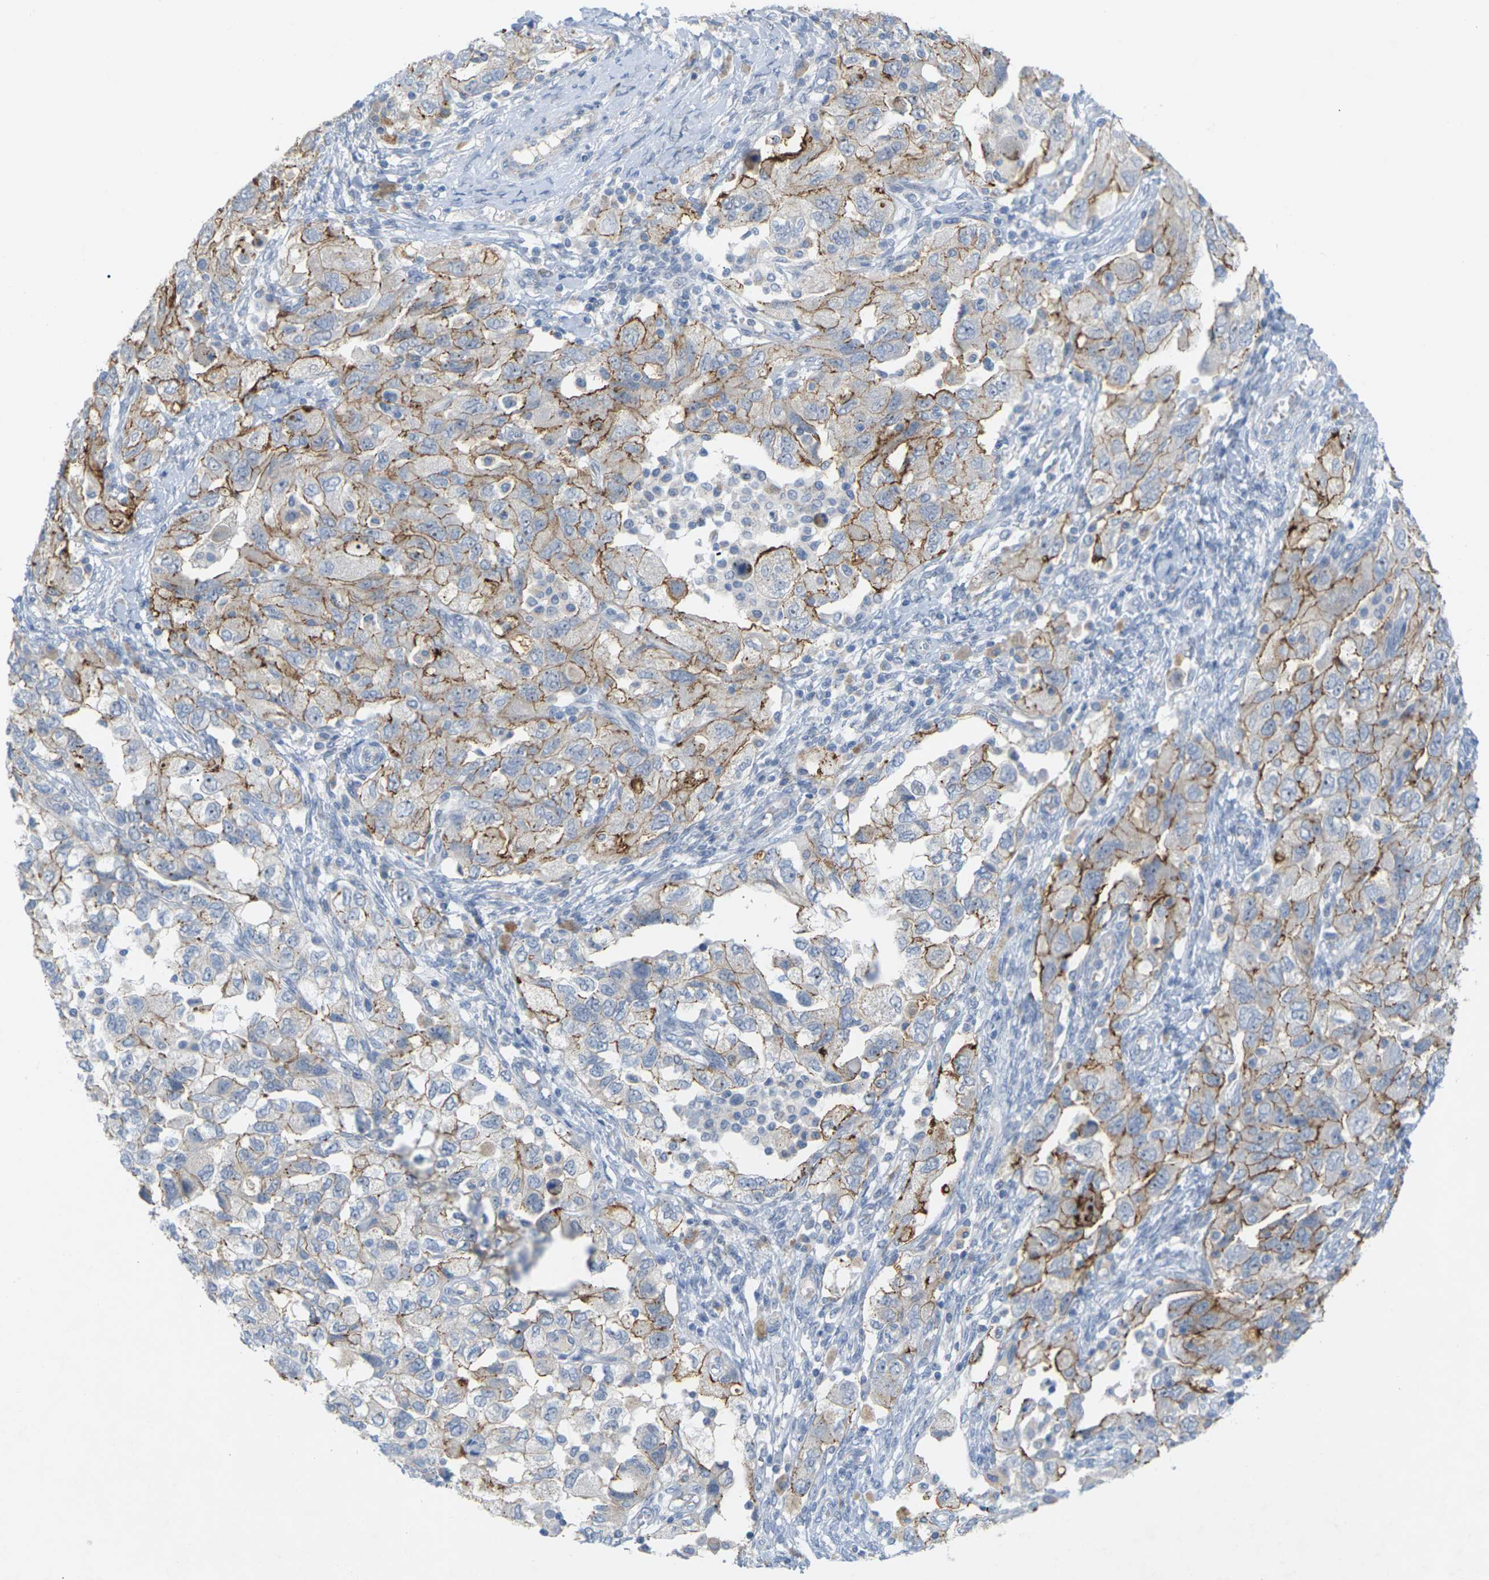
{"staining": {"intensity": "moderate", "quantity": "25%-75%", "location": "cytoplasmic/membranous"}, "tissue": "ovarian cancer", "cell_type": "Tumor cells", "image_type": "cancer", "snomed": [{"axis": "morphology", "description": "Carcinoma, NOS"}, {"axis": "morphology", "description": "Cystadenocarcinoma, serous, NOS"}, {"axis": "topography", "description": "Ovary"}], "caption": "Immunohistochemistry staining of carcinoma (ovarian), which reveals medium levels of moderate cytoplasmic/membranous expression in approximately 25%-75% of tumor cells indicating moderate cytoplasmic/membranous protein expression. The staining was performed using DAB (3,3'-diaminobenzidine) (brown) for protein detection and nuclei were counterstained in hematoxylin (blue).", "gene": "CLDN3", "patient": {"sex": "female", "age": 69}}